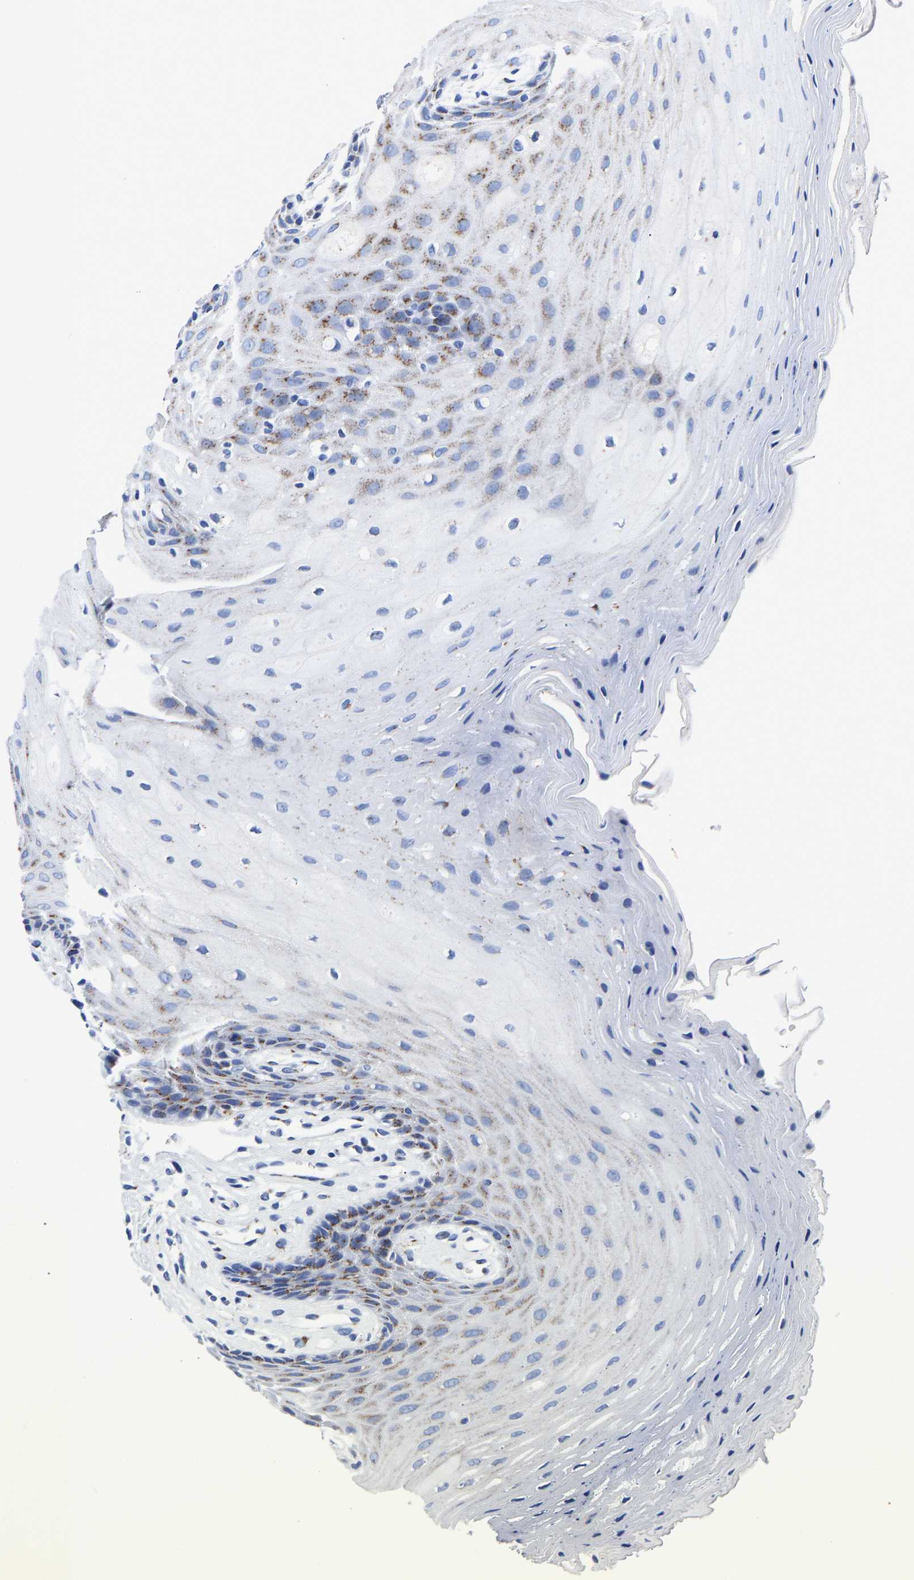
{"staining": {"intensity": "moderate", "quantity": "25%-75%", "location": "cytoplasmic/membranous"}, "tissue": "oral mucosa", "cell_type": "Squamous epithelial cells", "image_type": "normal", "snomed": [{"axis": "morphology", "description": "Normal tissue, NOS"}, {"axis": "morphology", "description": "Squamous cell carcinoma, NOS"}, {"axis": "topography", "description": "Oral tissue"}, {"axis": "topography", "description": "Head-Neck"}], "caption": "Approximately 25%-75% of squamous epithelial cells in normal oral mucosa reveal moderate cytoplasmic/membranous protein positivity as visualized by brown immunohistochemical staining.", "gene": "TMEM87A", "patient": {"sex": "male", "age": 71}}